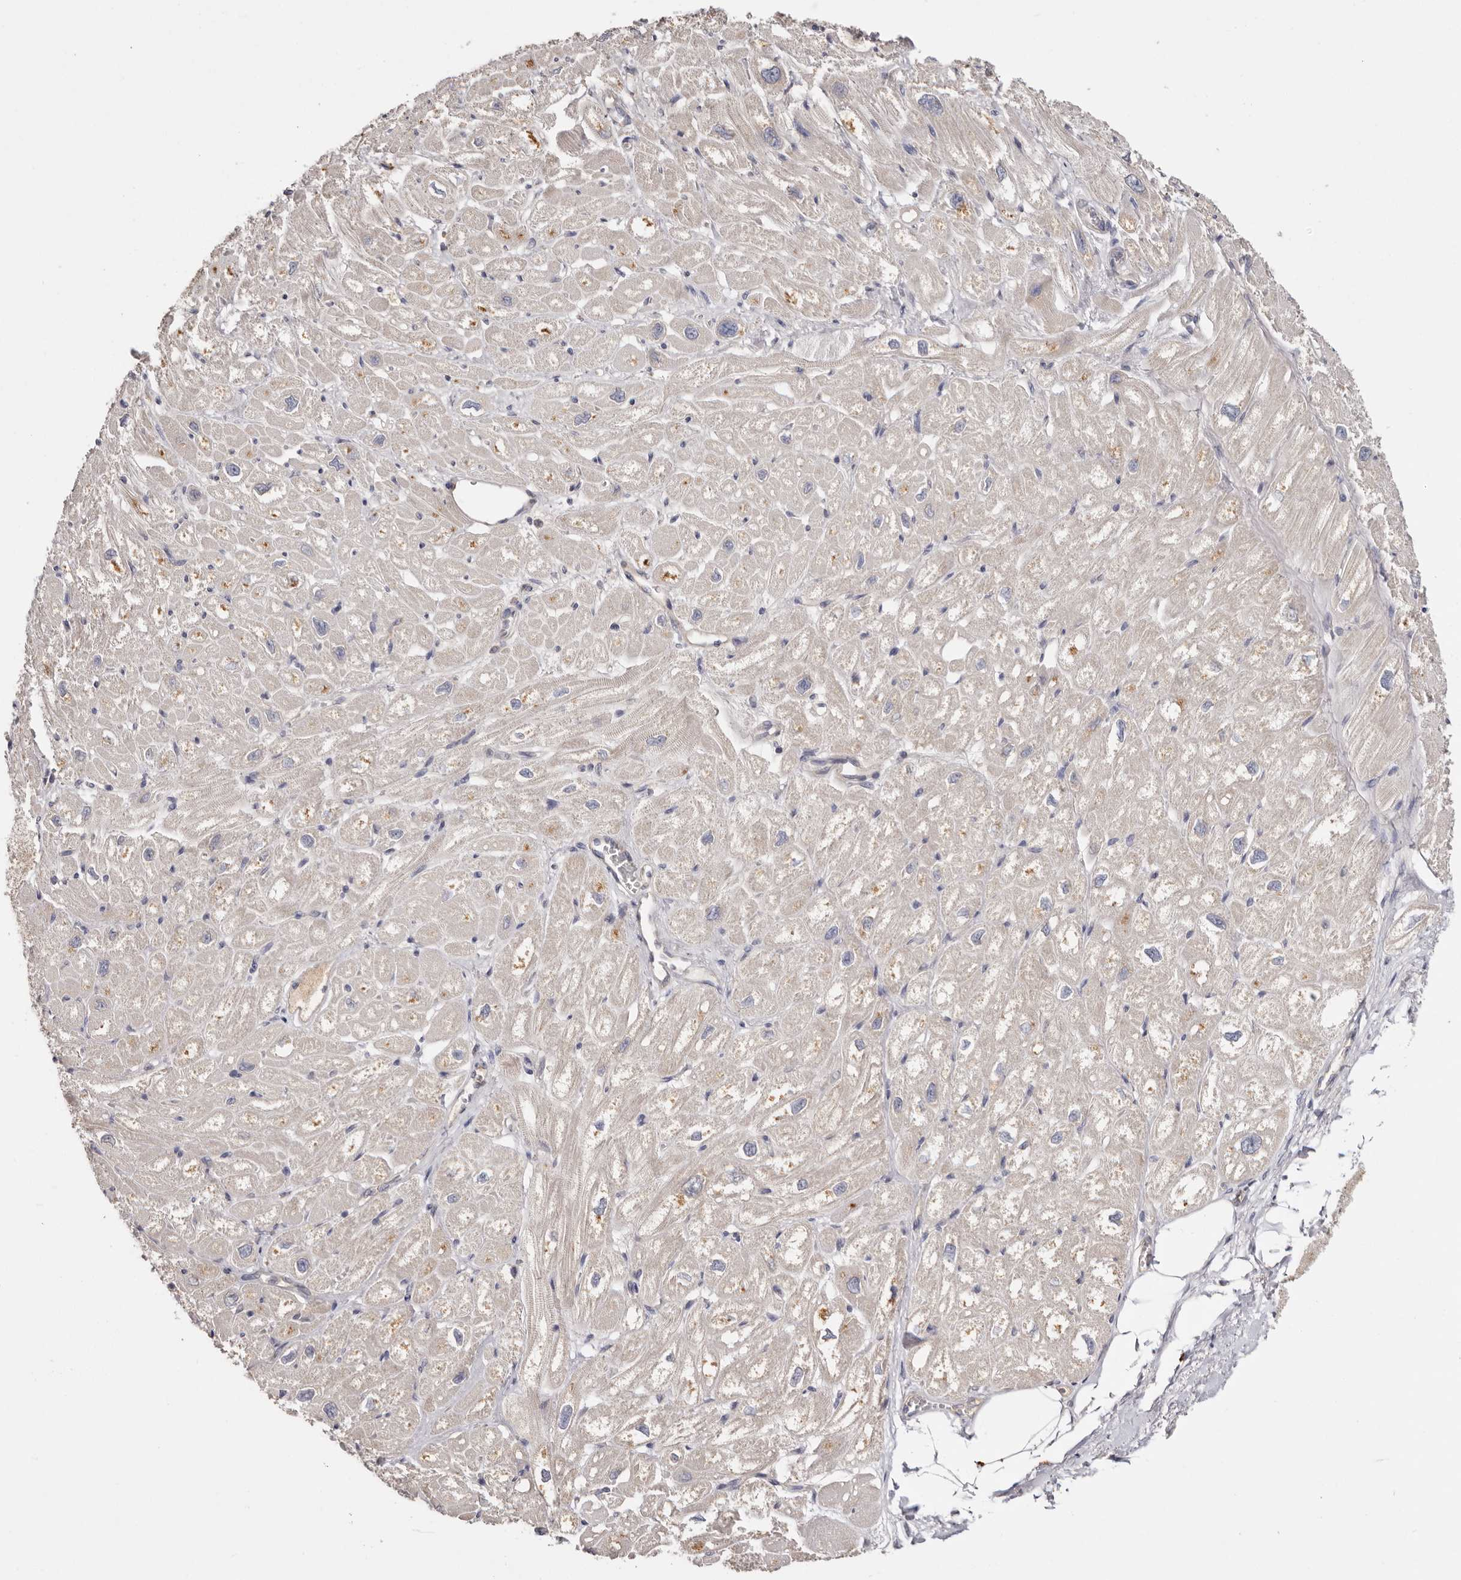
{"staining": {"intensity": "moderate", "quantity": "<25%", "location": "cytoplasmic/membranous"}, "tissue": "heart muscle", "cell_type": "Cardiomyocytes", "image_type": "normal", "snomed": [{"axis": "morphology", "description": "Normal tissue, NOS"}, {"axis": "topography", "description": "Heart"}], "caption": "DAB immunohistochemical staining of unremarkable heart muscle reveals moderate cytoplasmic/membranous protein staining in about <25% of cardiomyocytes.", "gene": "FAM167B", "patient": {"sex": "male", "age": 50}}